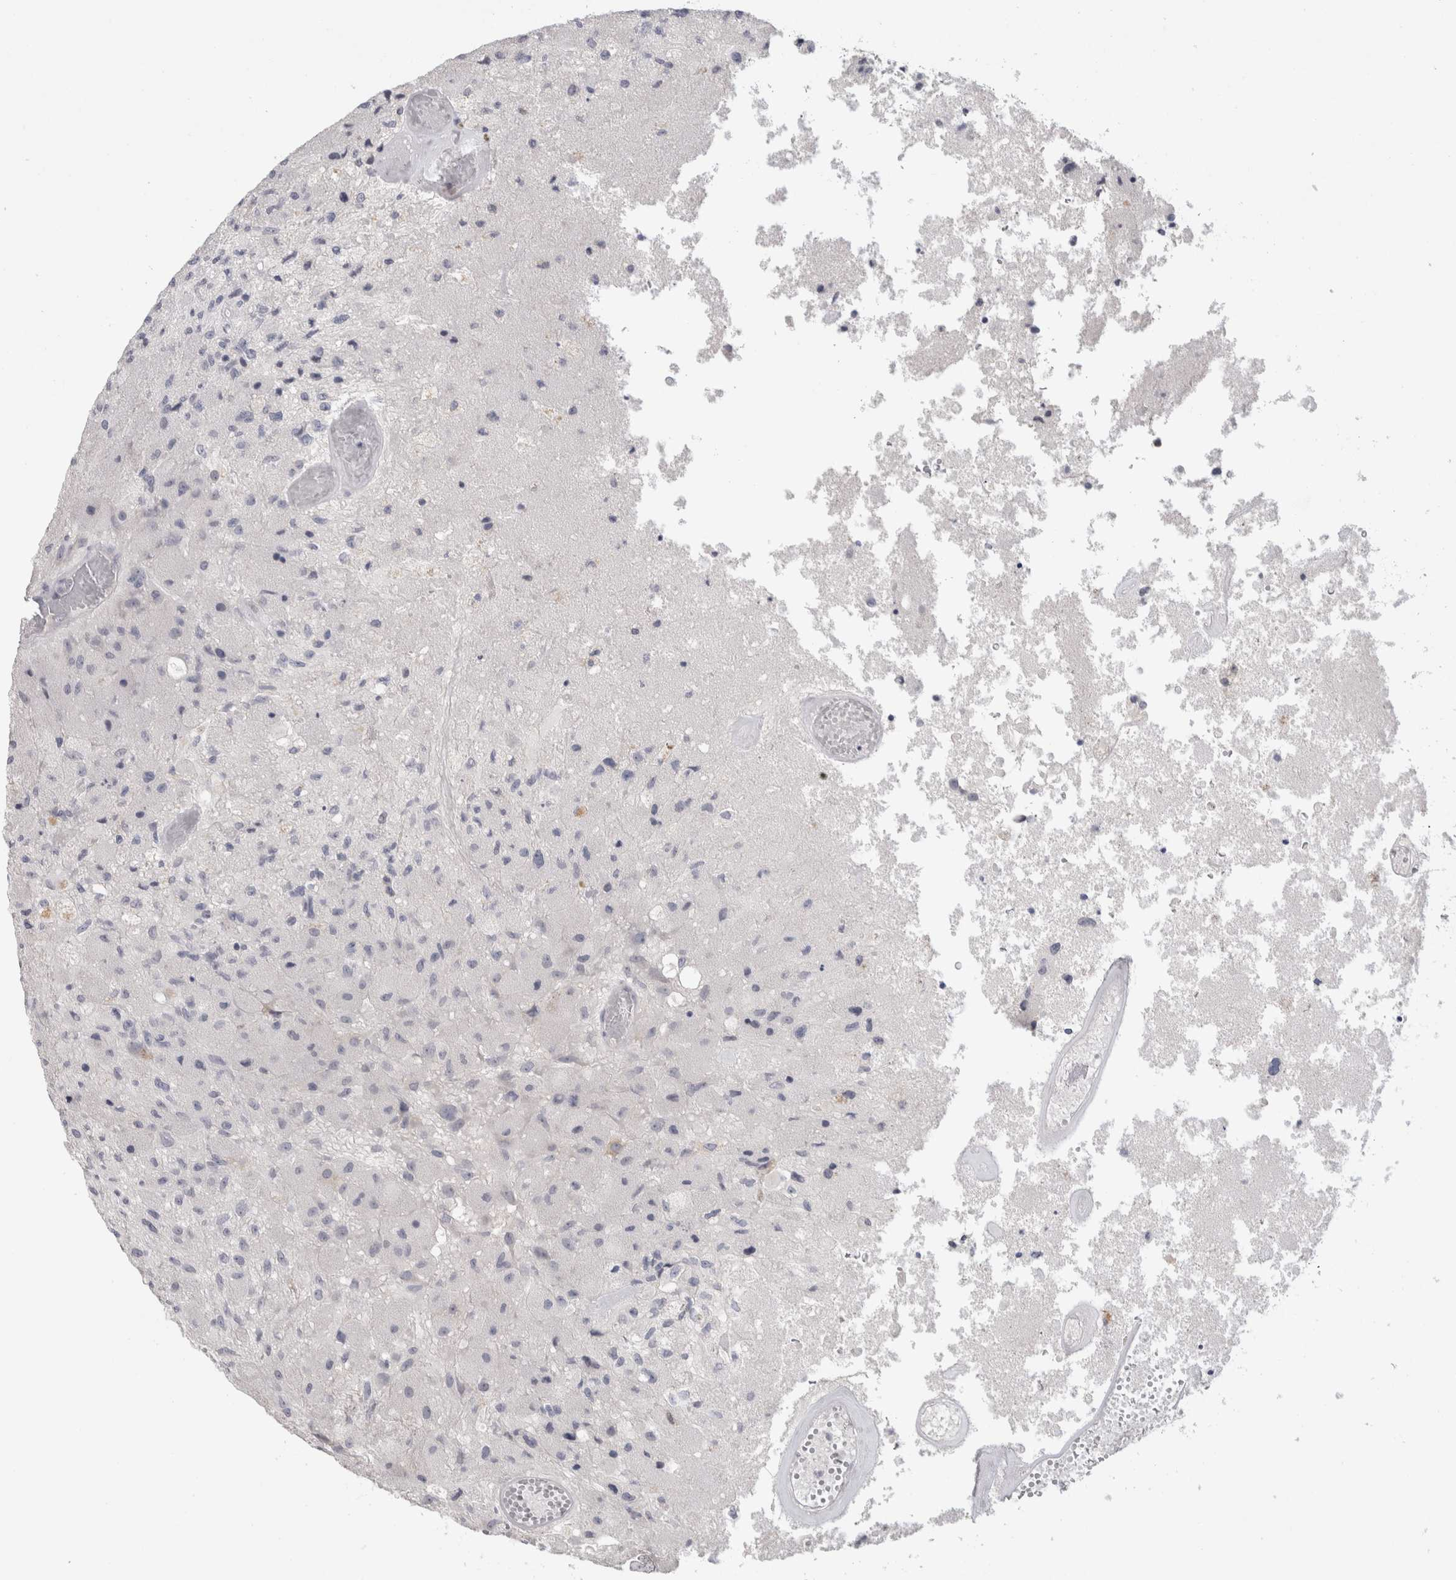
{"staining": {"intensity": "negative", "quantity": "none", "location": "none"}, "tissue": "glioma", "cell_type": "Tumor cells", "image_type": "cancer", "snomed": [{"axis": "morphology", "description": "Normal tissue, NOS"}, {"axis": "morphology", "description": "Glioma, malignant, High grade"}, {"axis": "topography", "description": "Cerebral cortex"}], "caption": "Image shows no protein staining in tumor cells of high-grade glioma (malignant) tissue.", "gene": "TONSL", "patient": {"sex": "male", "age": 77}}